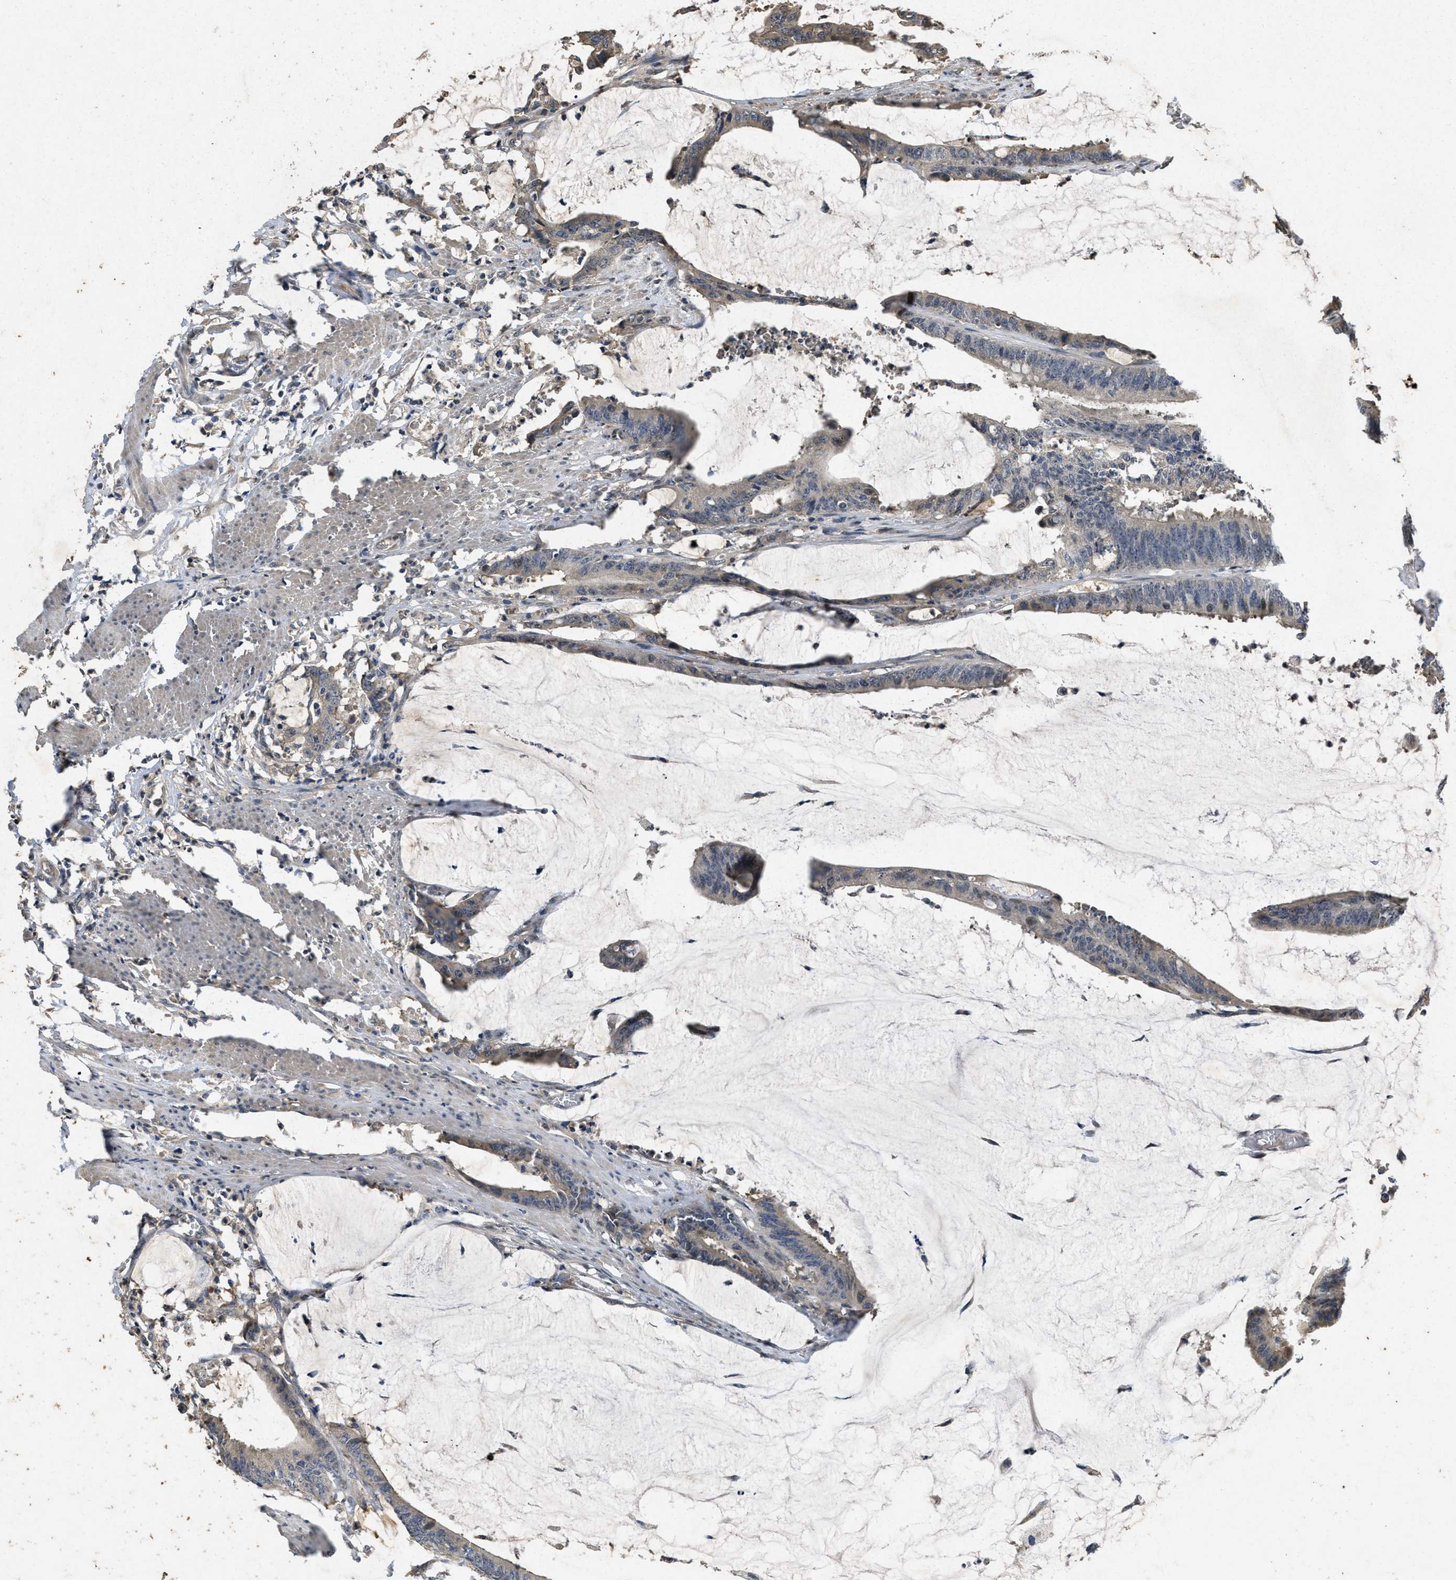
{"staining": {"intensity": "weak", "quantity": "25%-75%", "location": "cytoplasmic/membranous"}, "tissue": "colorectal cancer", "cell_type": "Tumor cells", "image_type": "cancer", "snomed": [{"axis": "morphology", "description": "Adenocarcinoma, NOS"}, {"axis": "topography", "description": "Rectum"}], "caption": "Human colorectal cancer (adenocarcinoma) stained for a protein (brown) exhibits weak cytoplasmic/membranous positive staining in about 25%-75% of tumor cells.", "gene": "PAPOLG", "patient": {"sex": "female", "age": 66}}